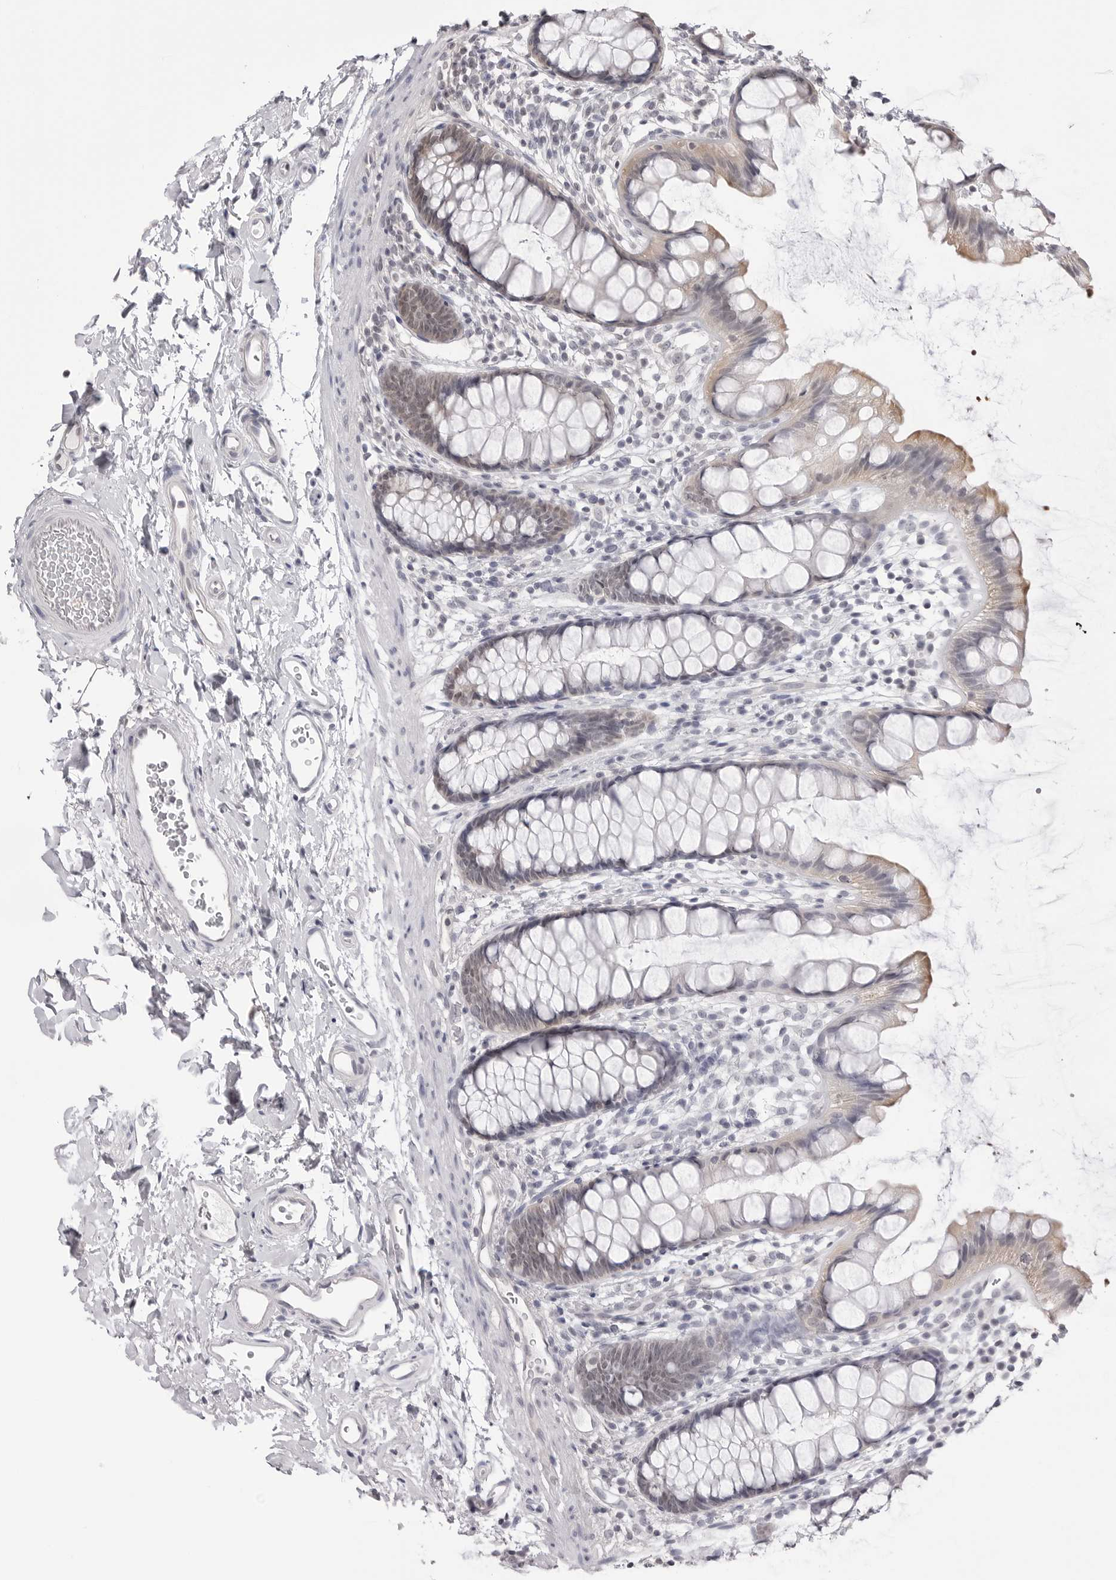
{"staining": {"intensity": "moderate", "quantity": "<25%", "location": "cytoplasmic/membranous"}, "tissue": "rectum", "cell_type": "Glandular cells", "image_type": "normal", "snomed": [{"axis": "morphology", "description": "Normal tissue, NOS"}, {"axis": "topography", "description": "Rectum"}], "caption": "This image exhibits immunohistochemistry staining of normal rectum, with low moderate cytoplasmic/membranous staining in about <25% of glandular cells.", "gene": "YWHAG", "patient": {"sex": "female", "age": 65}}